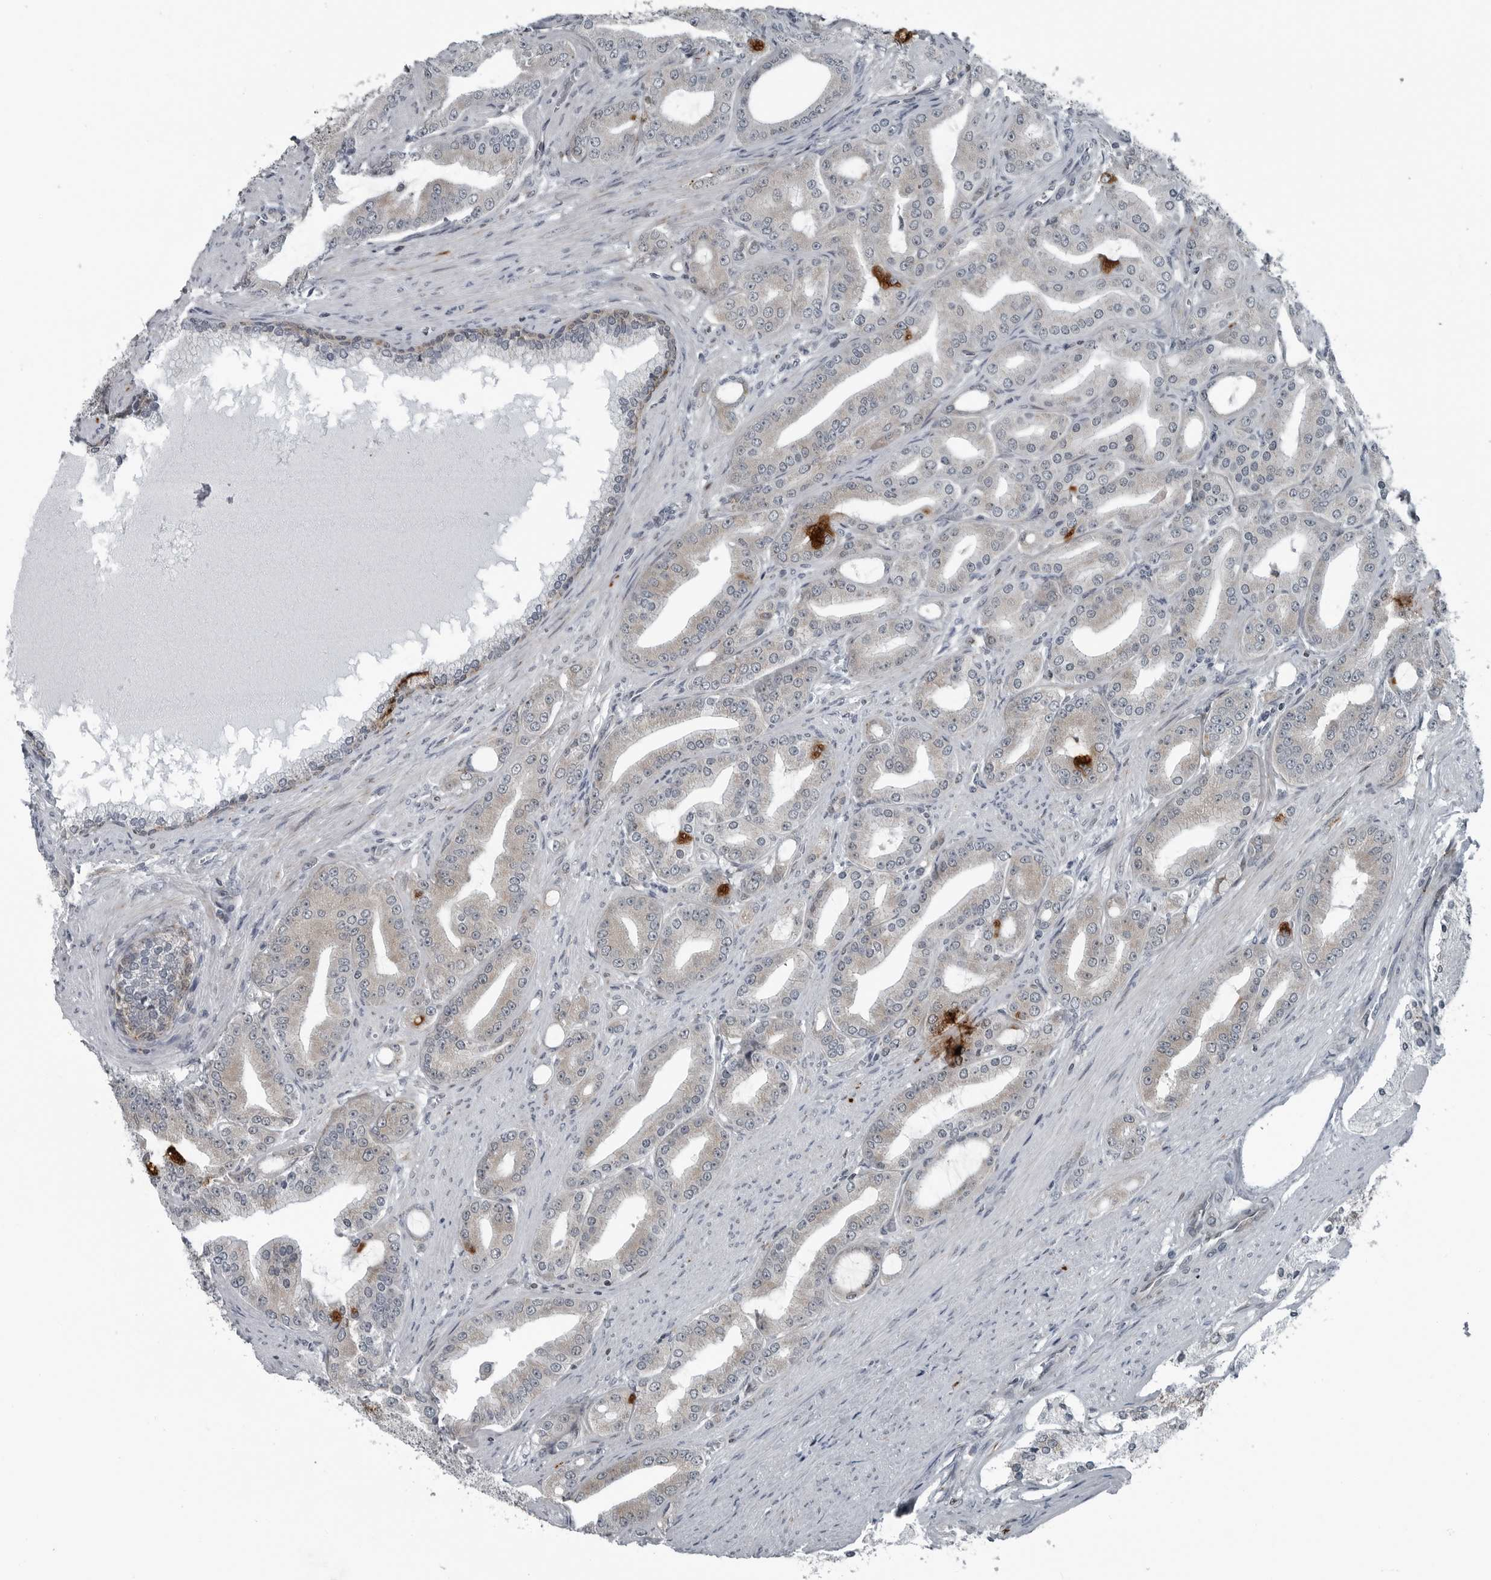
{"staining": {"intensity": "negative", "quantity": "none", "location": "none"}, "tissue": "prostate cancer", "cell_type": "Tumor cells", "image_type": "cancer", "snomed": [{"axis": "morphology", "description": "Adenocarcinoma, High grade"}, {"axis": "topography", "description": "Prostate"}], "caption": "A micrograph of prostate cancer stained for a protein reveals no brown staining in tumor cells. (Stains: DAB (3,3'-diaminobenzidine) immunohistochemistry (IHC) with hematoxylin counter stain, Microscopy: brightfield microscopy at high magnification).", "gene": "GAK", "patient": {"sex": "male", "age": 60}}